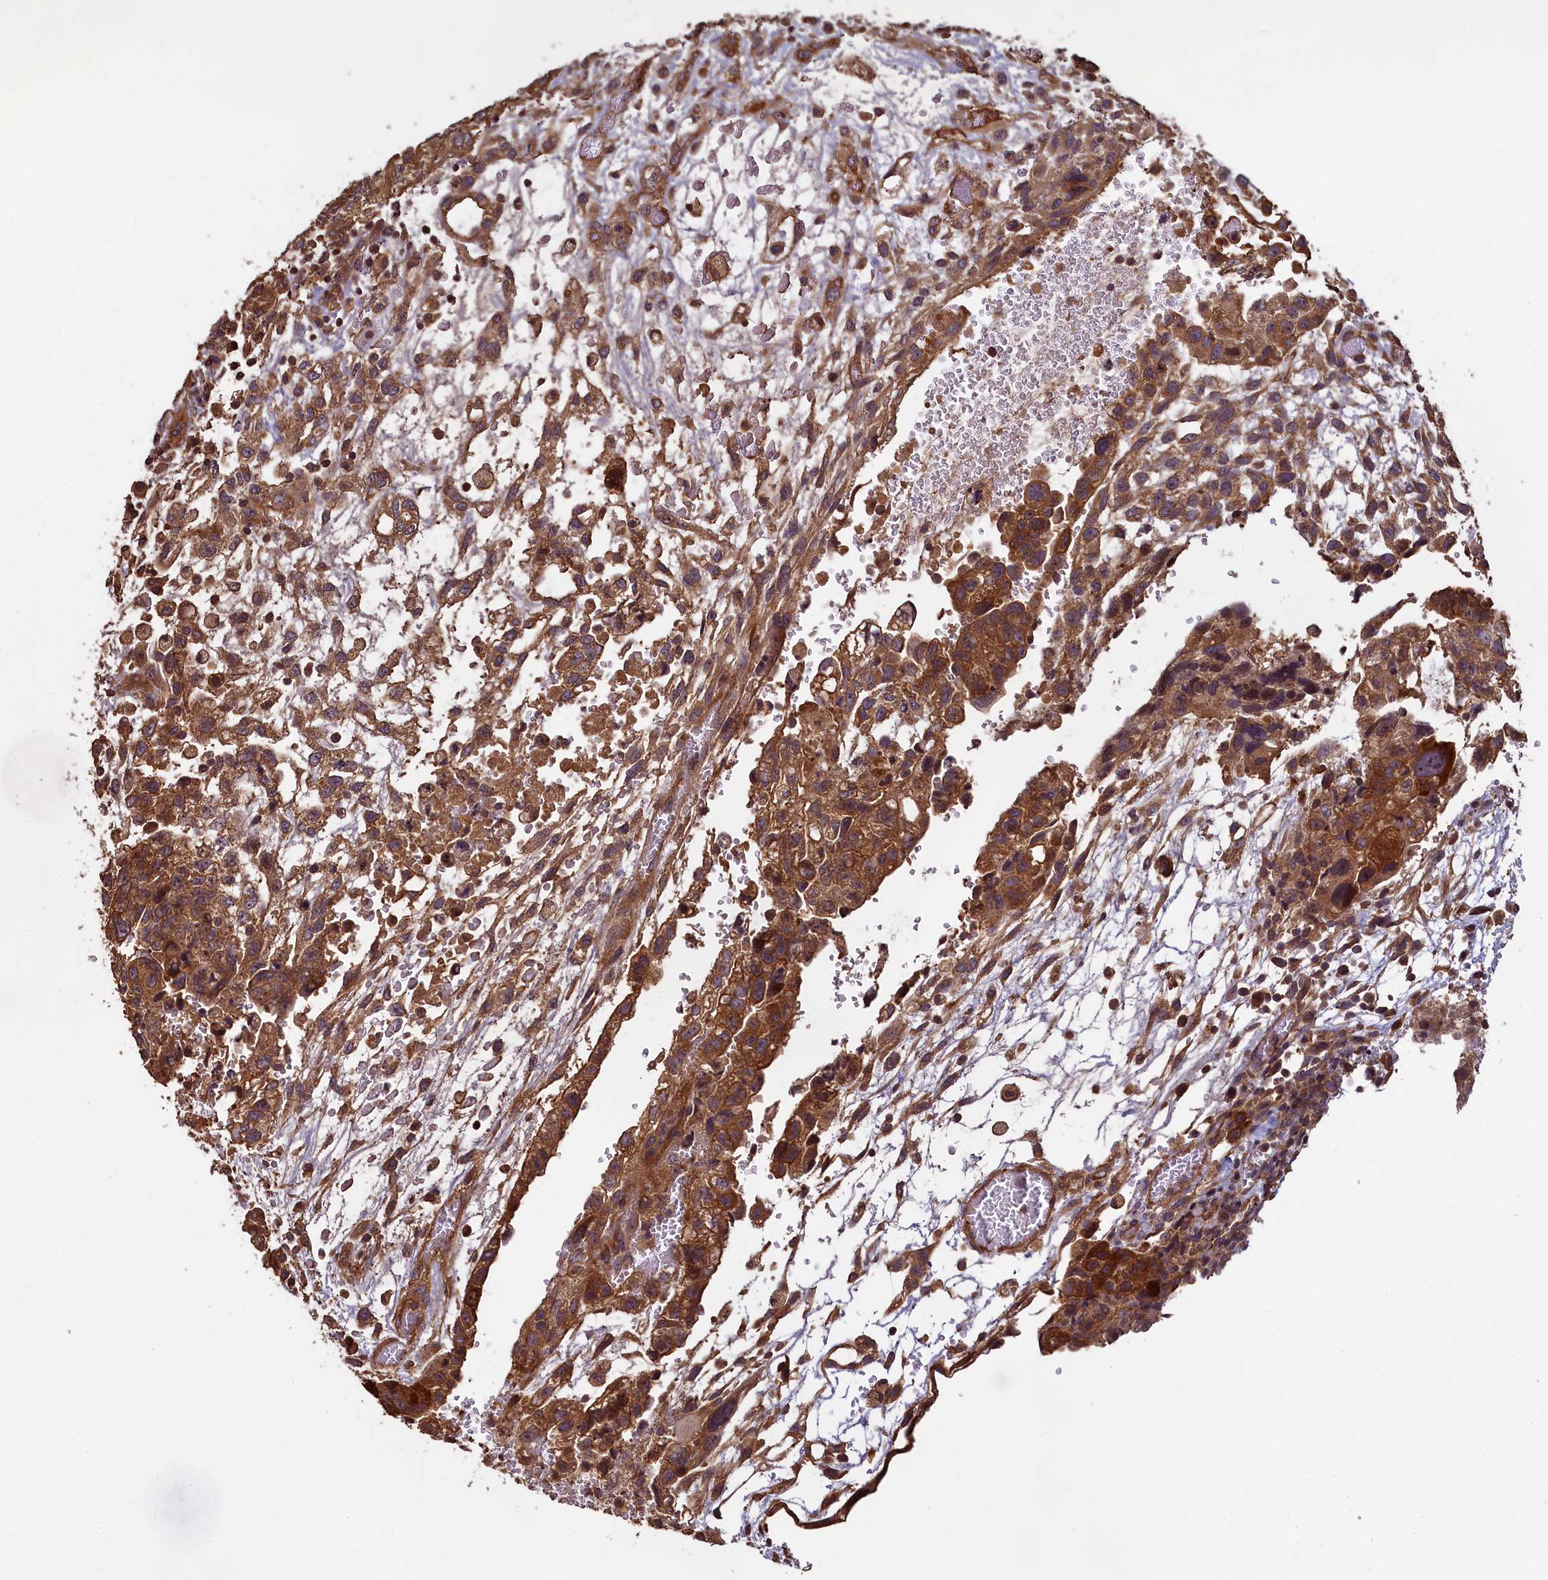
{"staining": {"intensity": "strong", "quantity": ">75%", "location": "cytoplasmic/membranous"}, "tissue": "testis cancer", "cell_type": "Tumor cells", "image_type": "cancer", "snomed": [{"axis": "morphology", "description": "Carcinoma, Embryonal, NOS"}, {"axis": "topography", "description": "Testis"}], "caption": "Approximately >75% of tumor cells in human testis embryonal carcinoma reveal strong cytoplasmic/membranous protein expression as visualized by brown immunohistochemical staining.", "gene": "NUDT6", "patient": {"sex": "male", "age": 36}}